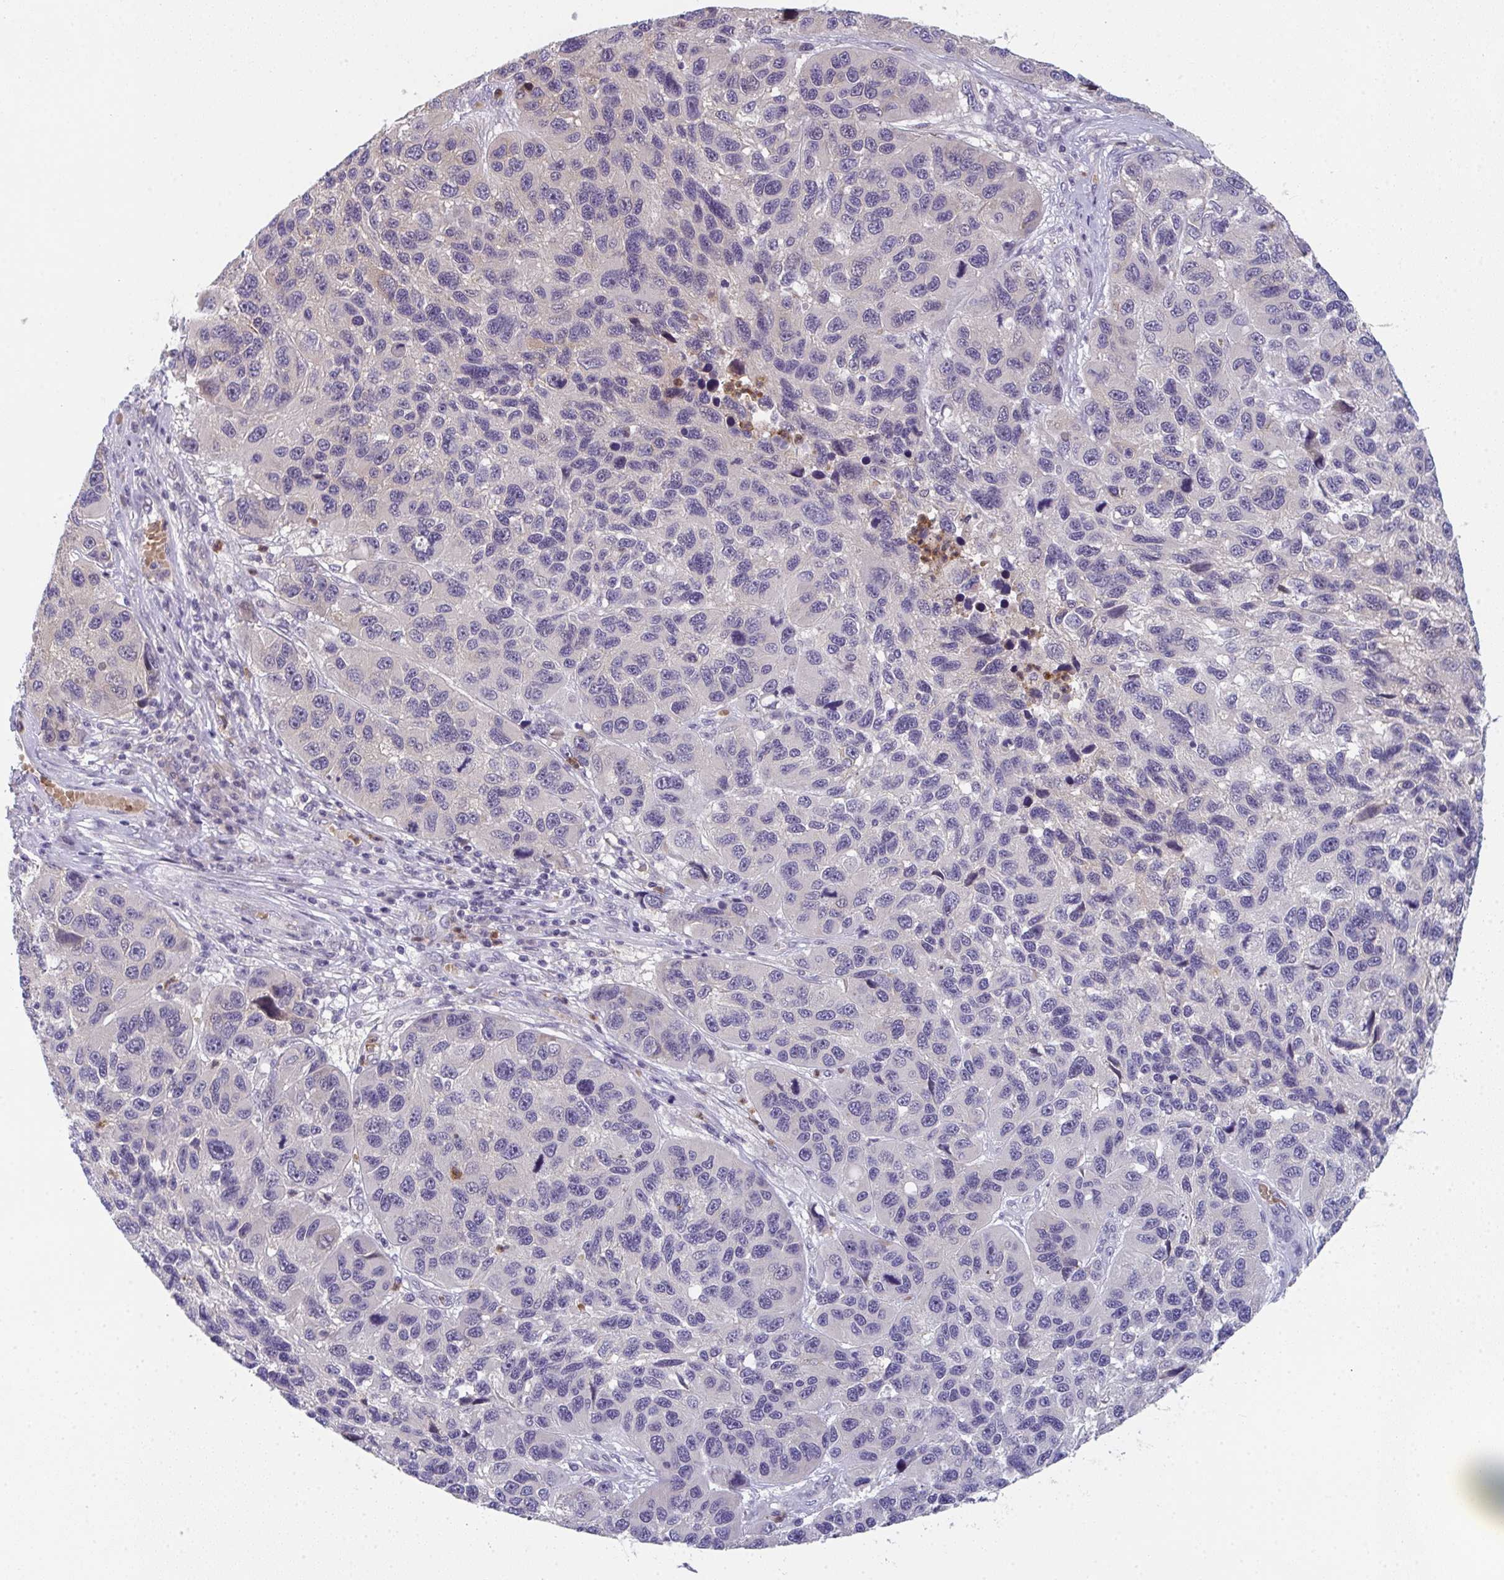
{"staining": {"intensity": "moderate", "quantity": "<25%", "location": "cytoplasmic/membranous"}, "tissue": "melanoma", "cell_type": "Tumor cells", "image_type": "cancer", "snomed": [{"axis": "morphology", "description": "Malignant melanoma, NOS"}, {"axis": "topography", "description": "Skin"}], "caption": "This micrograph exhibits melanoma stained with IHC to label a protein in brown. The cytoplasmic/membranous of tumor cells show moderate positivity for the protein. Nuclei are counter-stained blue.", "gene": "RIOK1", "patient": {"sex": "male", "age": 53}}